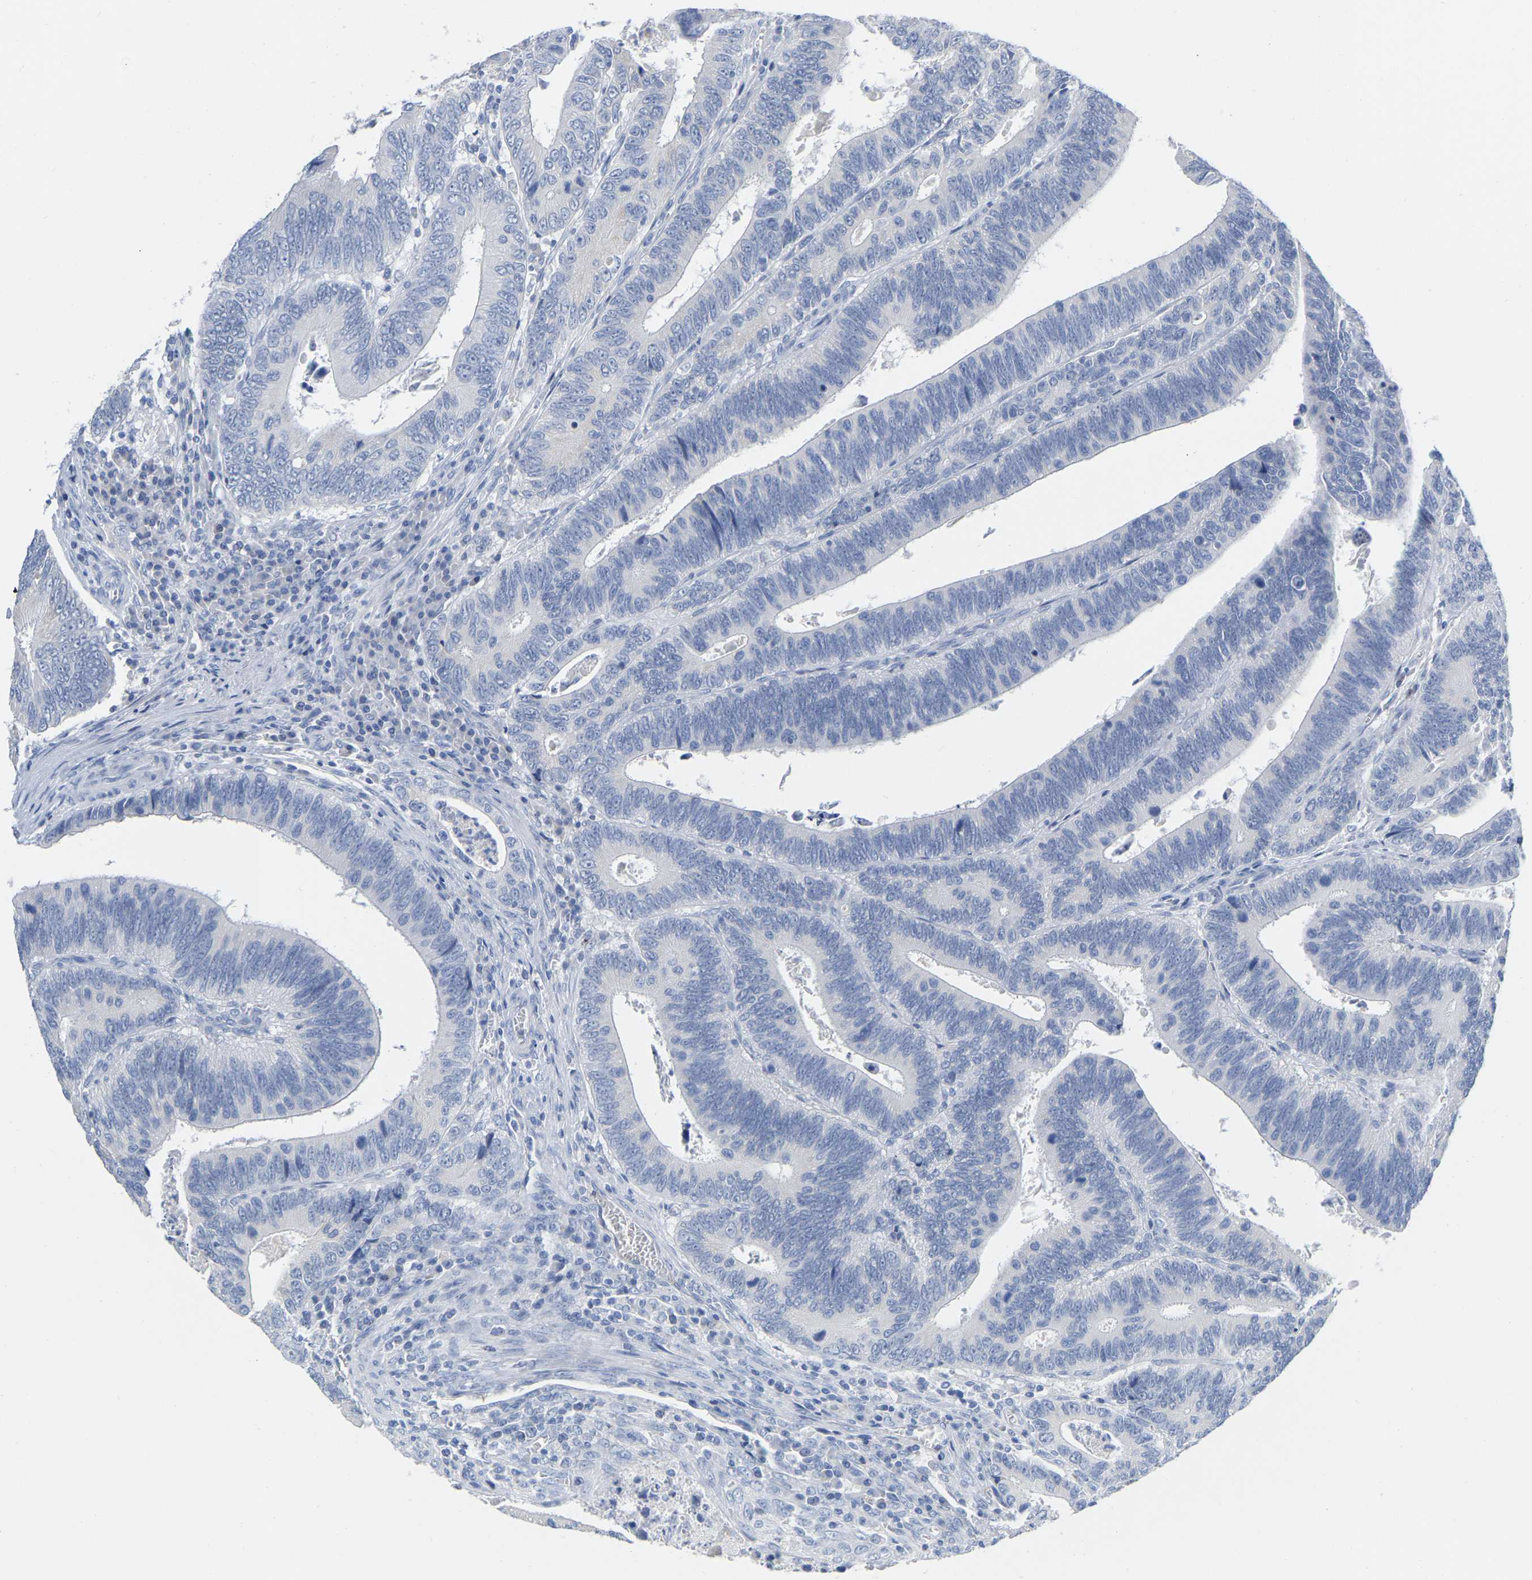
{"staining": {"intensity": "negative", "quantity": "none", "location": "none"}, "tissue": "colorectal cancer", "cell_type": "Tumor cells", "image_type": "cancer", "snomed": [{"axis": "morphology", "description": "Inflammation, NOS"}, {"axis": "morphology", "description": "Adenocarcinoma, NOS"}, {"axis": "topography", "description": "Colon"}], "caption": "Immunohistochemistry (IHC) photomicrograph of neoplastic tissue: human colorectal cancer stained with DAB (3,3'-diaminobenzidine) demonstrates no significant protein staining in tumor cells. Brightfield microscopy of immunohistochemistry (IHC) stained with DAB (brown) and hematoxylin (blue), captured at high magnification.", "gene": "ULBP2", "patient": {"sex": "male", "age": 72}}